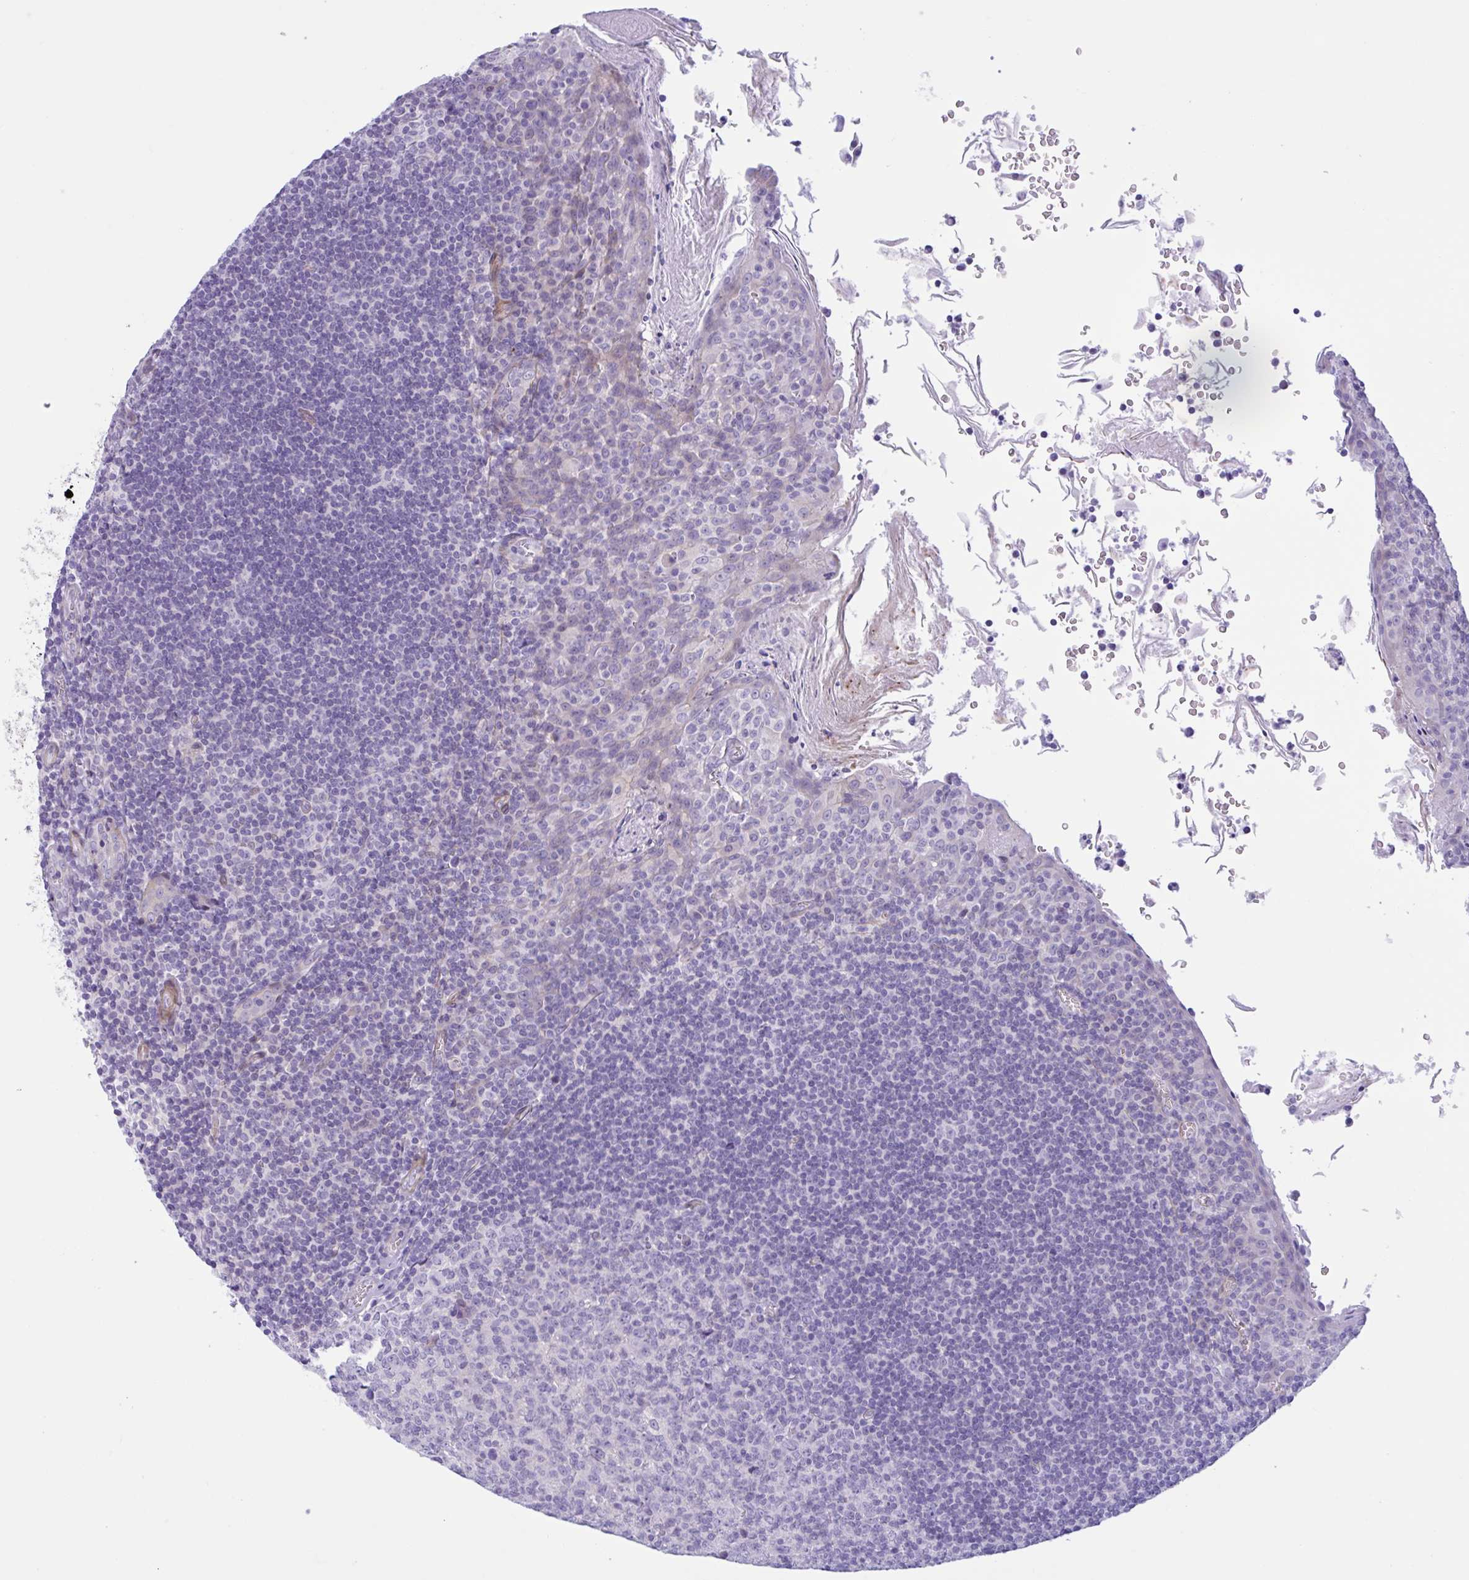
{"staining": {"intensity": "negative", "quantity": "none", "location": "none"}, "tissue": "tonsil", "cell_type": "Germinal center cells", "image_type": "normal", "snomed": [{"axis": "morphology", "description": "Normal tissue, NOS"}, {"axis": "topography", "description": "Tonsil"}], "caption": "An immunohistochemistry micrograph of benign tonsil is shown. There is no staining in germinal center cells of tonsil.", "gene": "AHCYL2", "patient": {"sex": "male", "age": 27}}